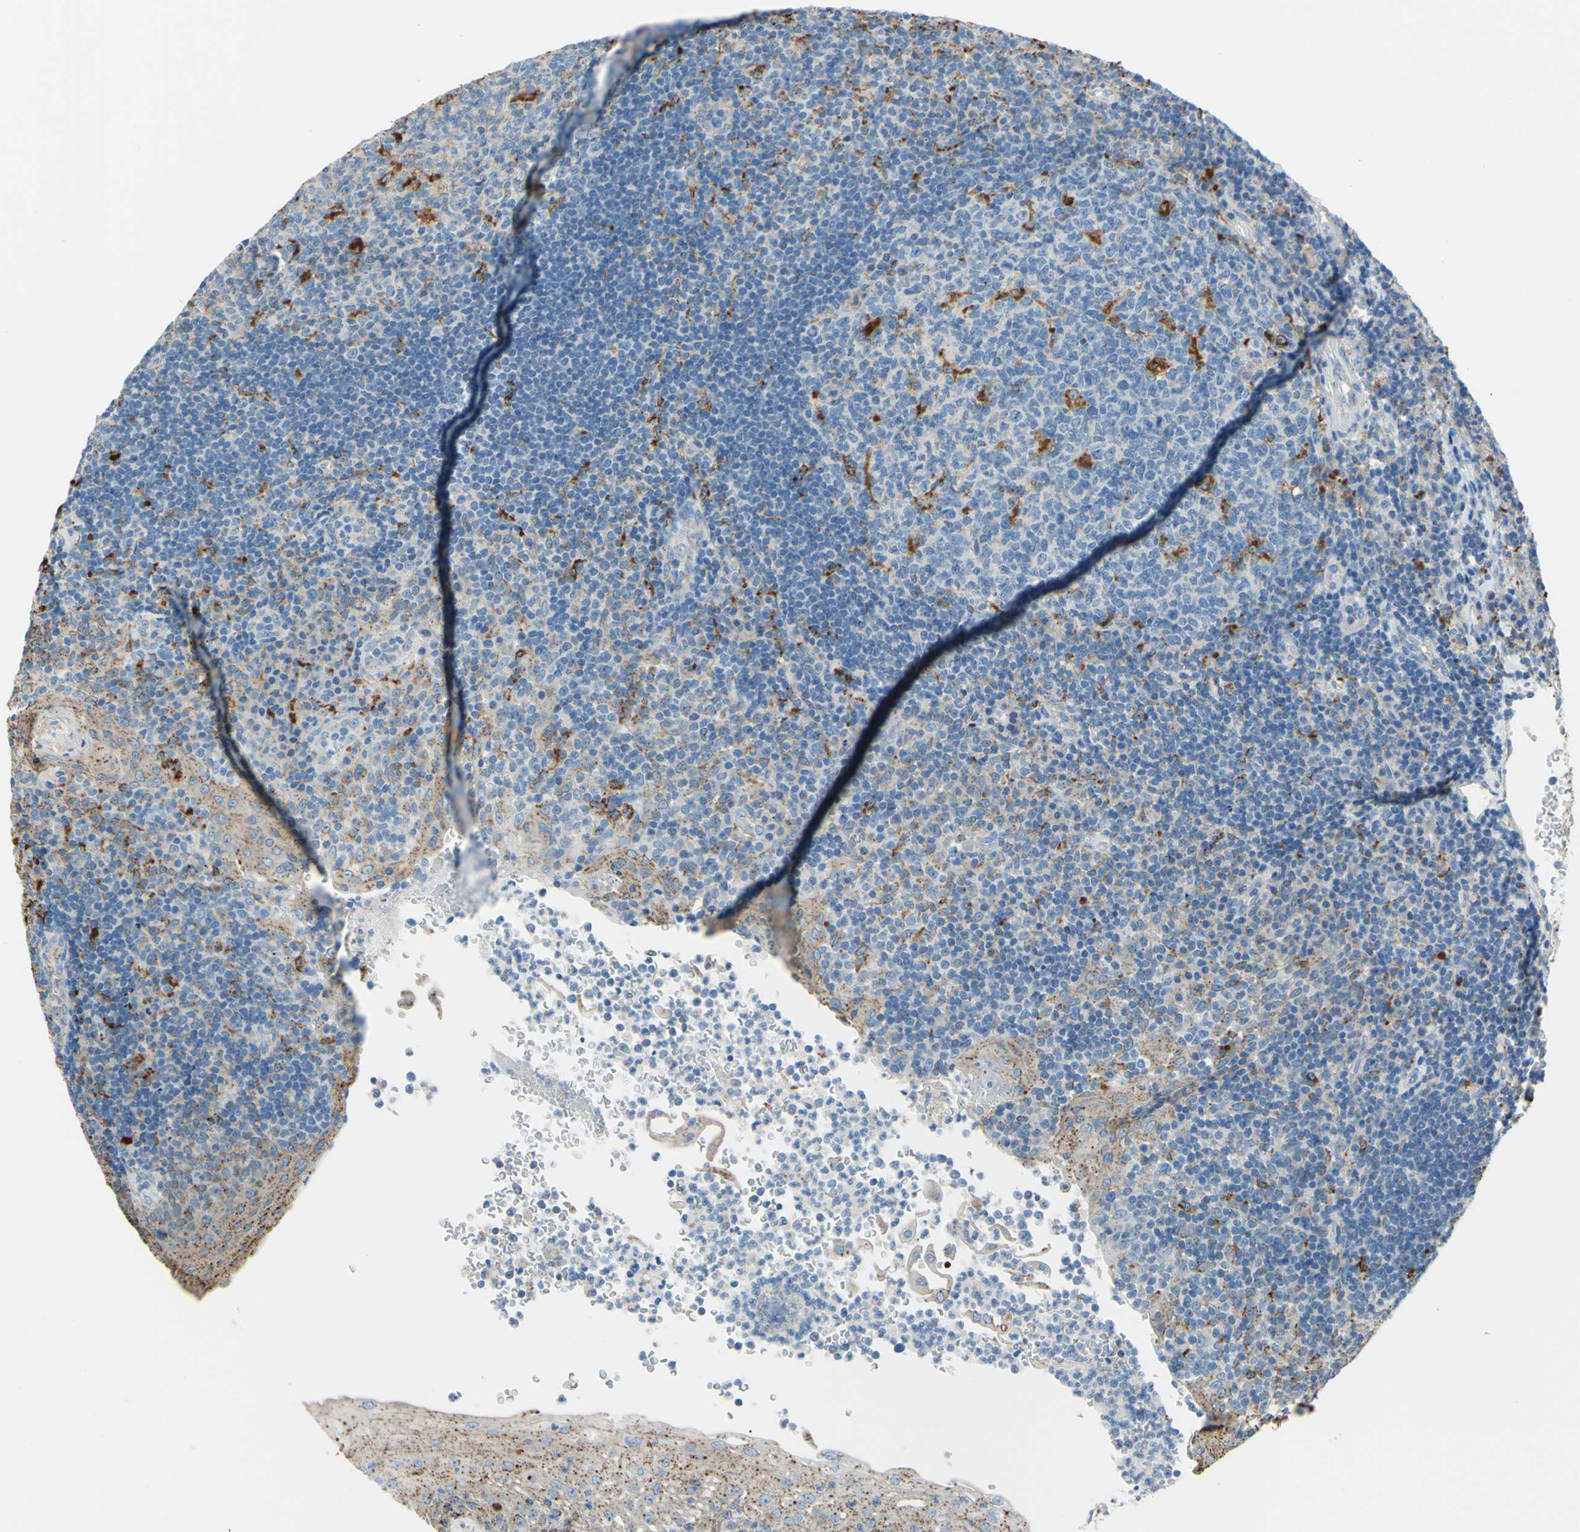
{"staining": {"intensity": "moderate", "quantity": "<25%", "location": "cytoplasmic/membranous"}, "tissue": "tonsil", "cell_type": "Germinal center cells", "image_type": "normal", "snomed": [{"axis": "morphology", "description": "Normal tissue, NOS"}, {"axis": "topography", "description": "Tonsil"}], "caption": "Immunohistochemistry (DAB (3,3'-diaminobenzidine)) staining of unremarkable tonsil reveals moderate cytoplasmic/membranous protein positivity in about <25% of germinal center cells. Nuclei are stained in blue.", "gene": "CTSD", "patient": {"sex": "female", "age": 40}}